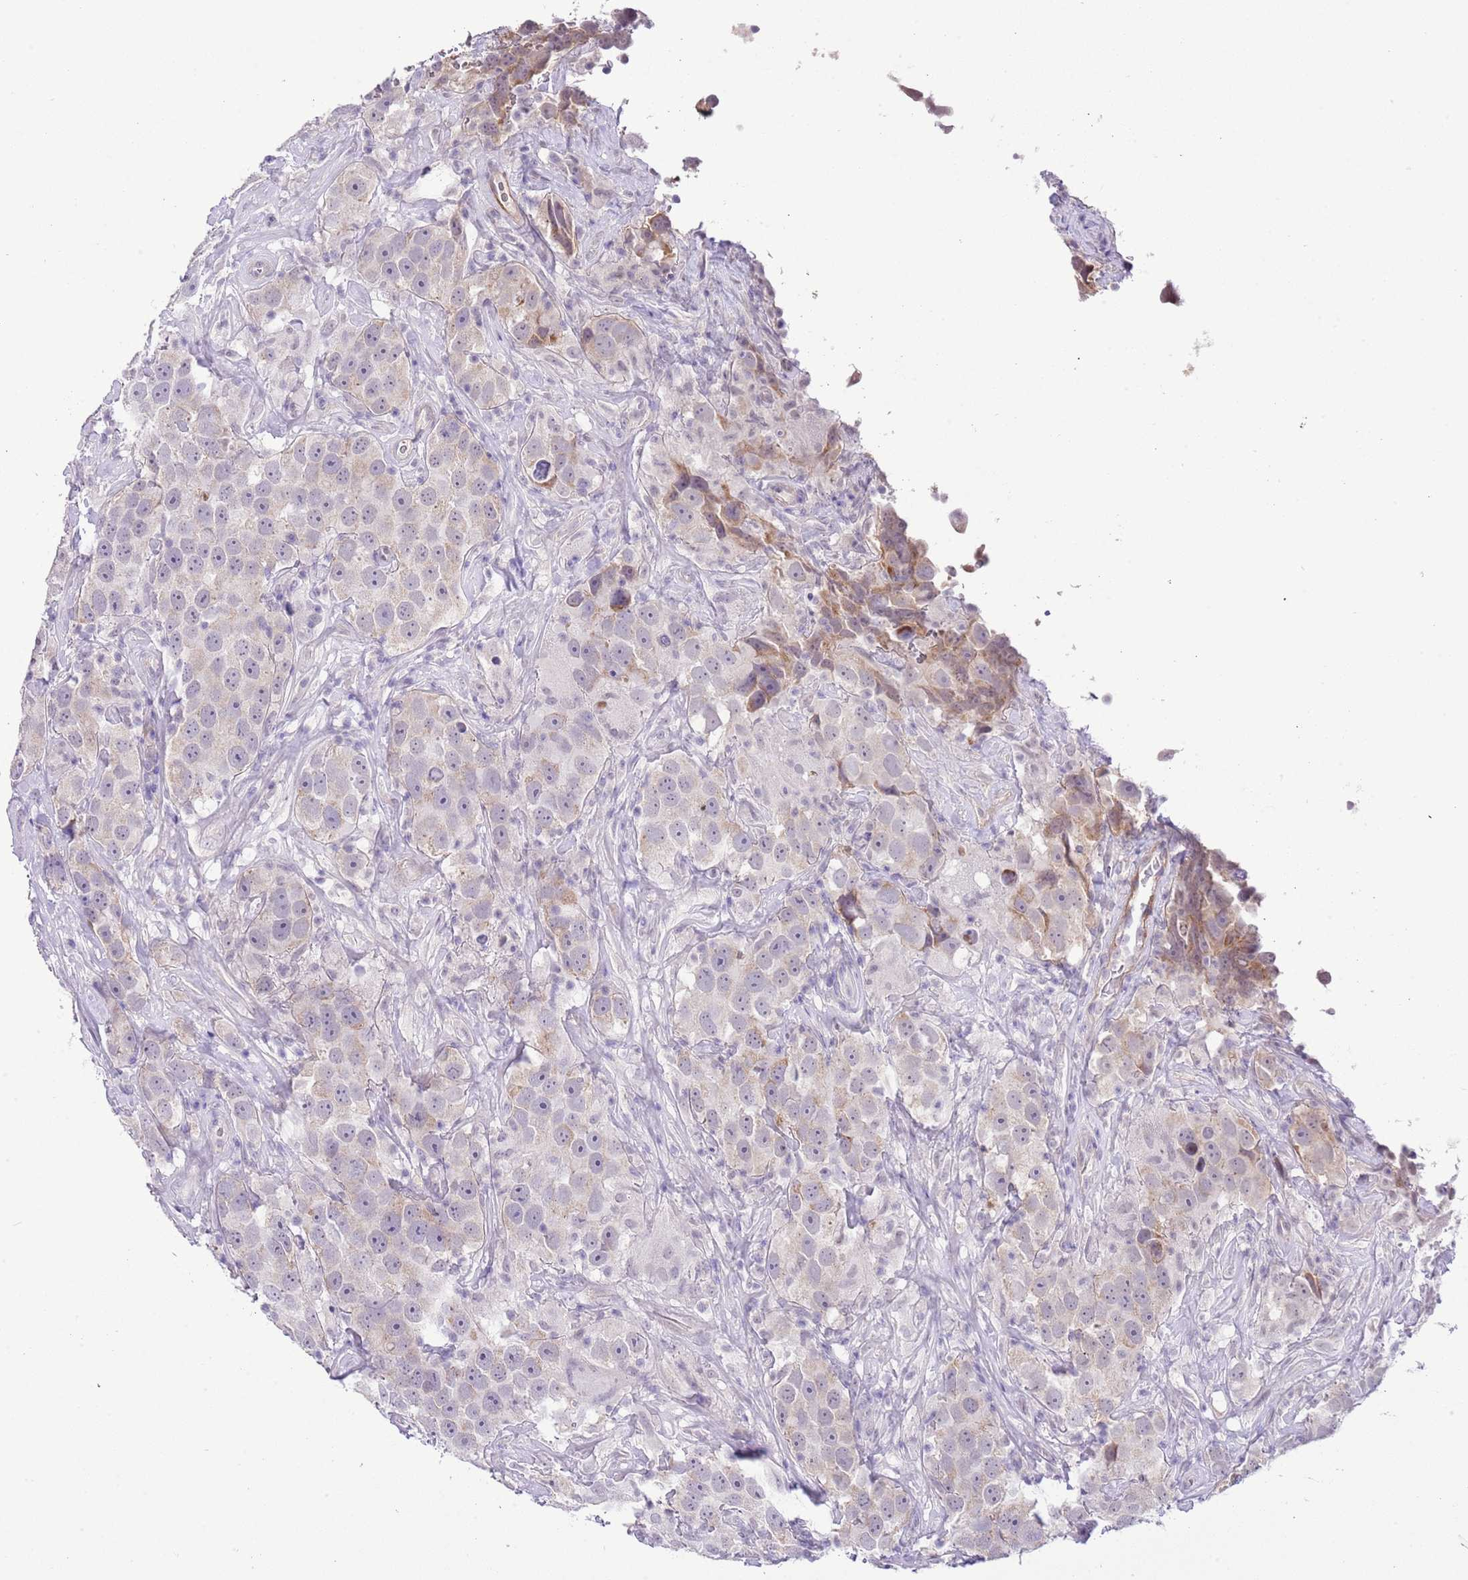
{"staining": {"intensity": "moderate", "quantity": "<25%", "location": "cytoplasmic/membranous"}, "tissue": "testis cancer", "cell_type": "Tumor cells", "image_type": "cancer", "snomed": [{"axis": "morphology", "description": "Seminoma, NOS"}, {"axis": "topography", "description": "Testis"}], "caption": "Human testis cancer (seminoma) stained with a brown dye displays moderate cytoplasmic/membranous positive expression in approximately <25% of tumor cells.", "gene": "MIDN", "patient": {"sex": "male", "age": 49}}